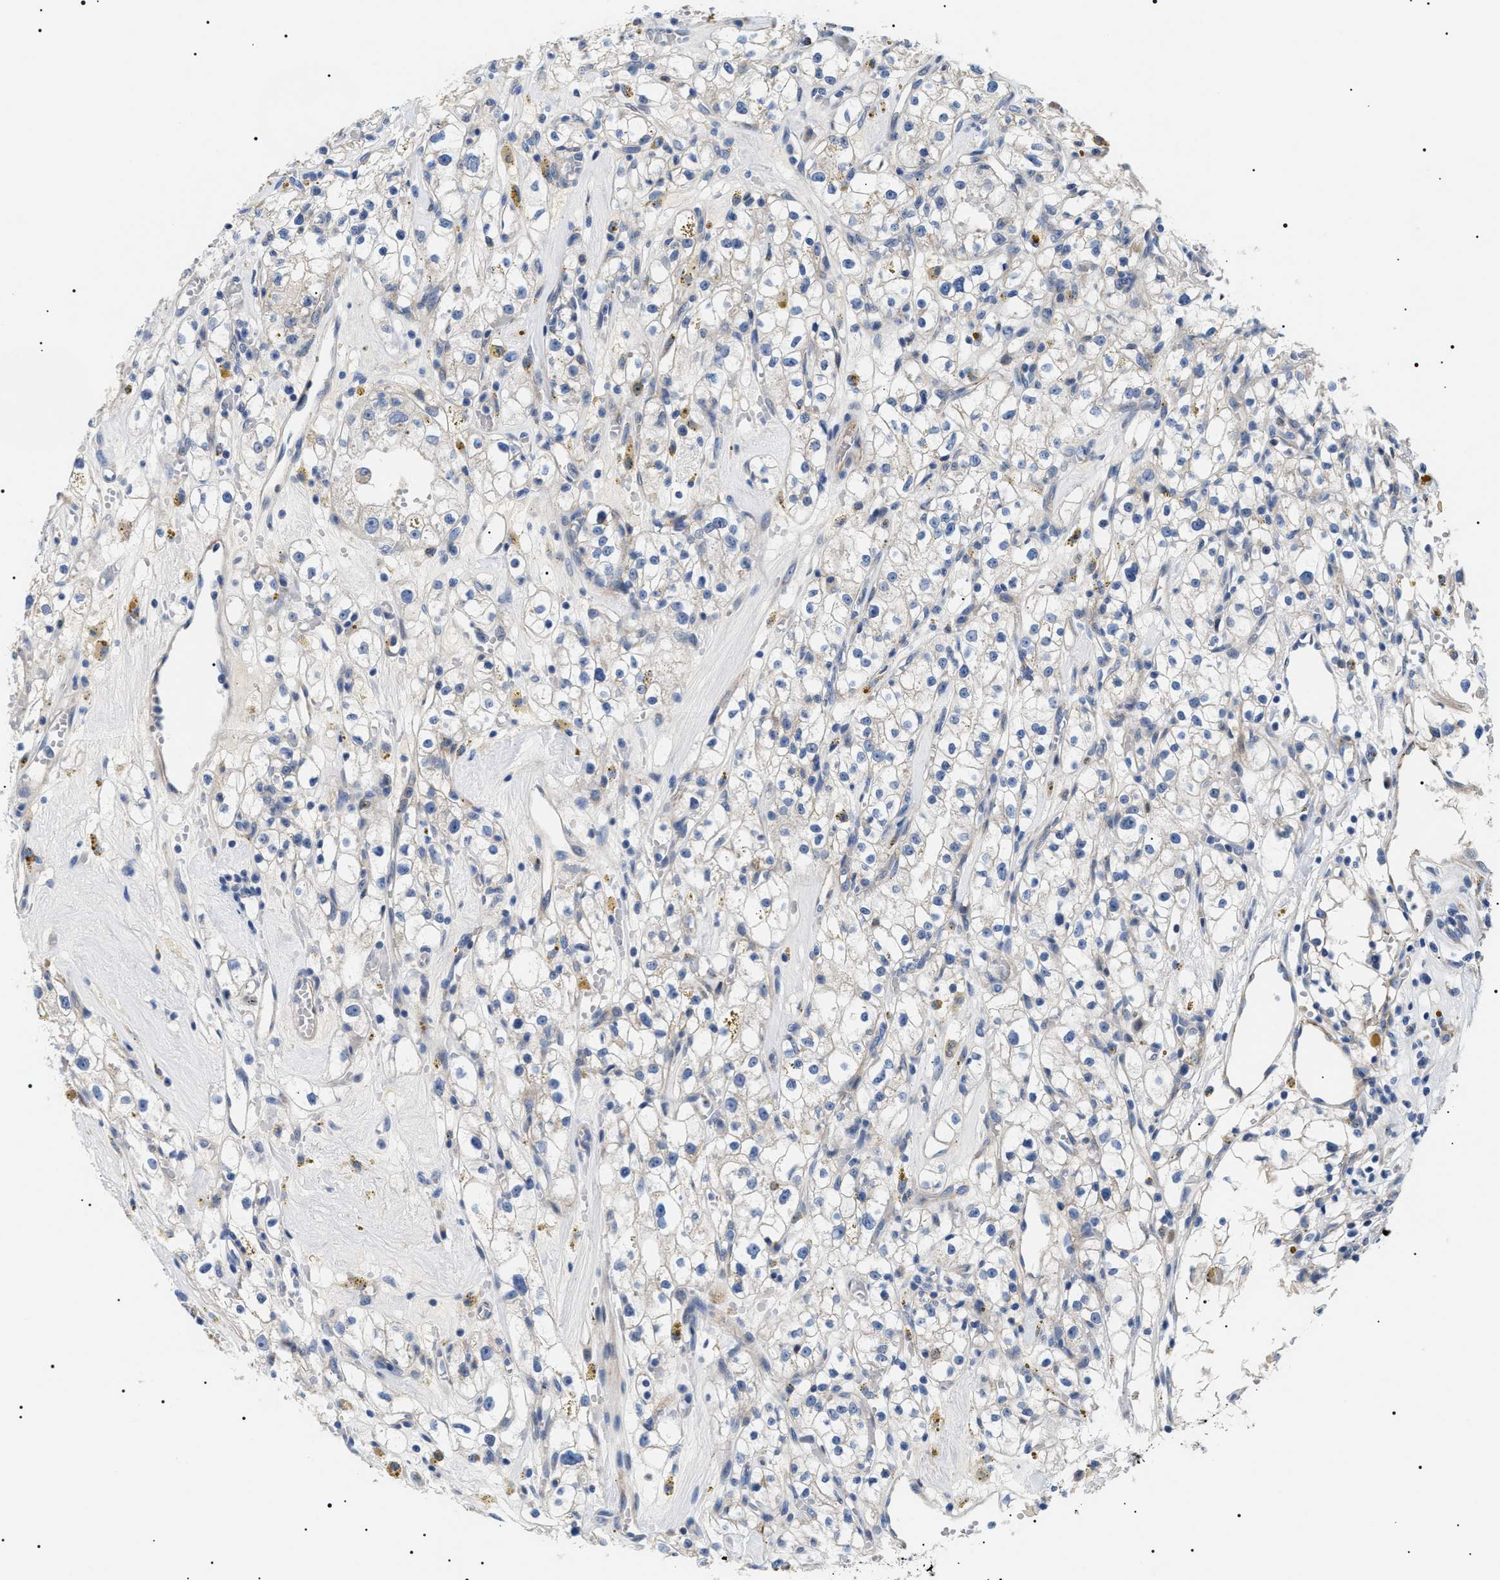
{"staining": {"intensity": "negative", "quantity": "none", "location": "none"}, "tissue": "renal cancer", "cell_type": "Tumor cells", "image_type": "cancer", "snomed": [{"axis": "morphology", "description": "Adenocarcinoma, NOS"}, {"axis": "topography", "description": "Kidney"}], "caption": "Photomicrograph shows no protein expression in tumor cells of renal cancer (adenocarcinoma) tissue.", "gene": "TMEM222", "patient": {"sex": "male", "age": 56}}